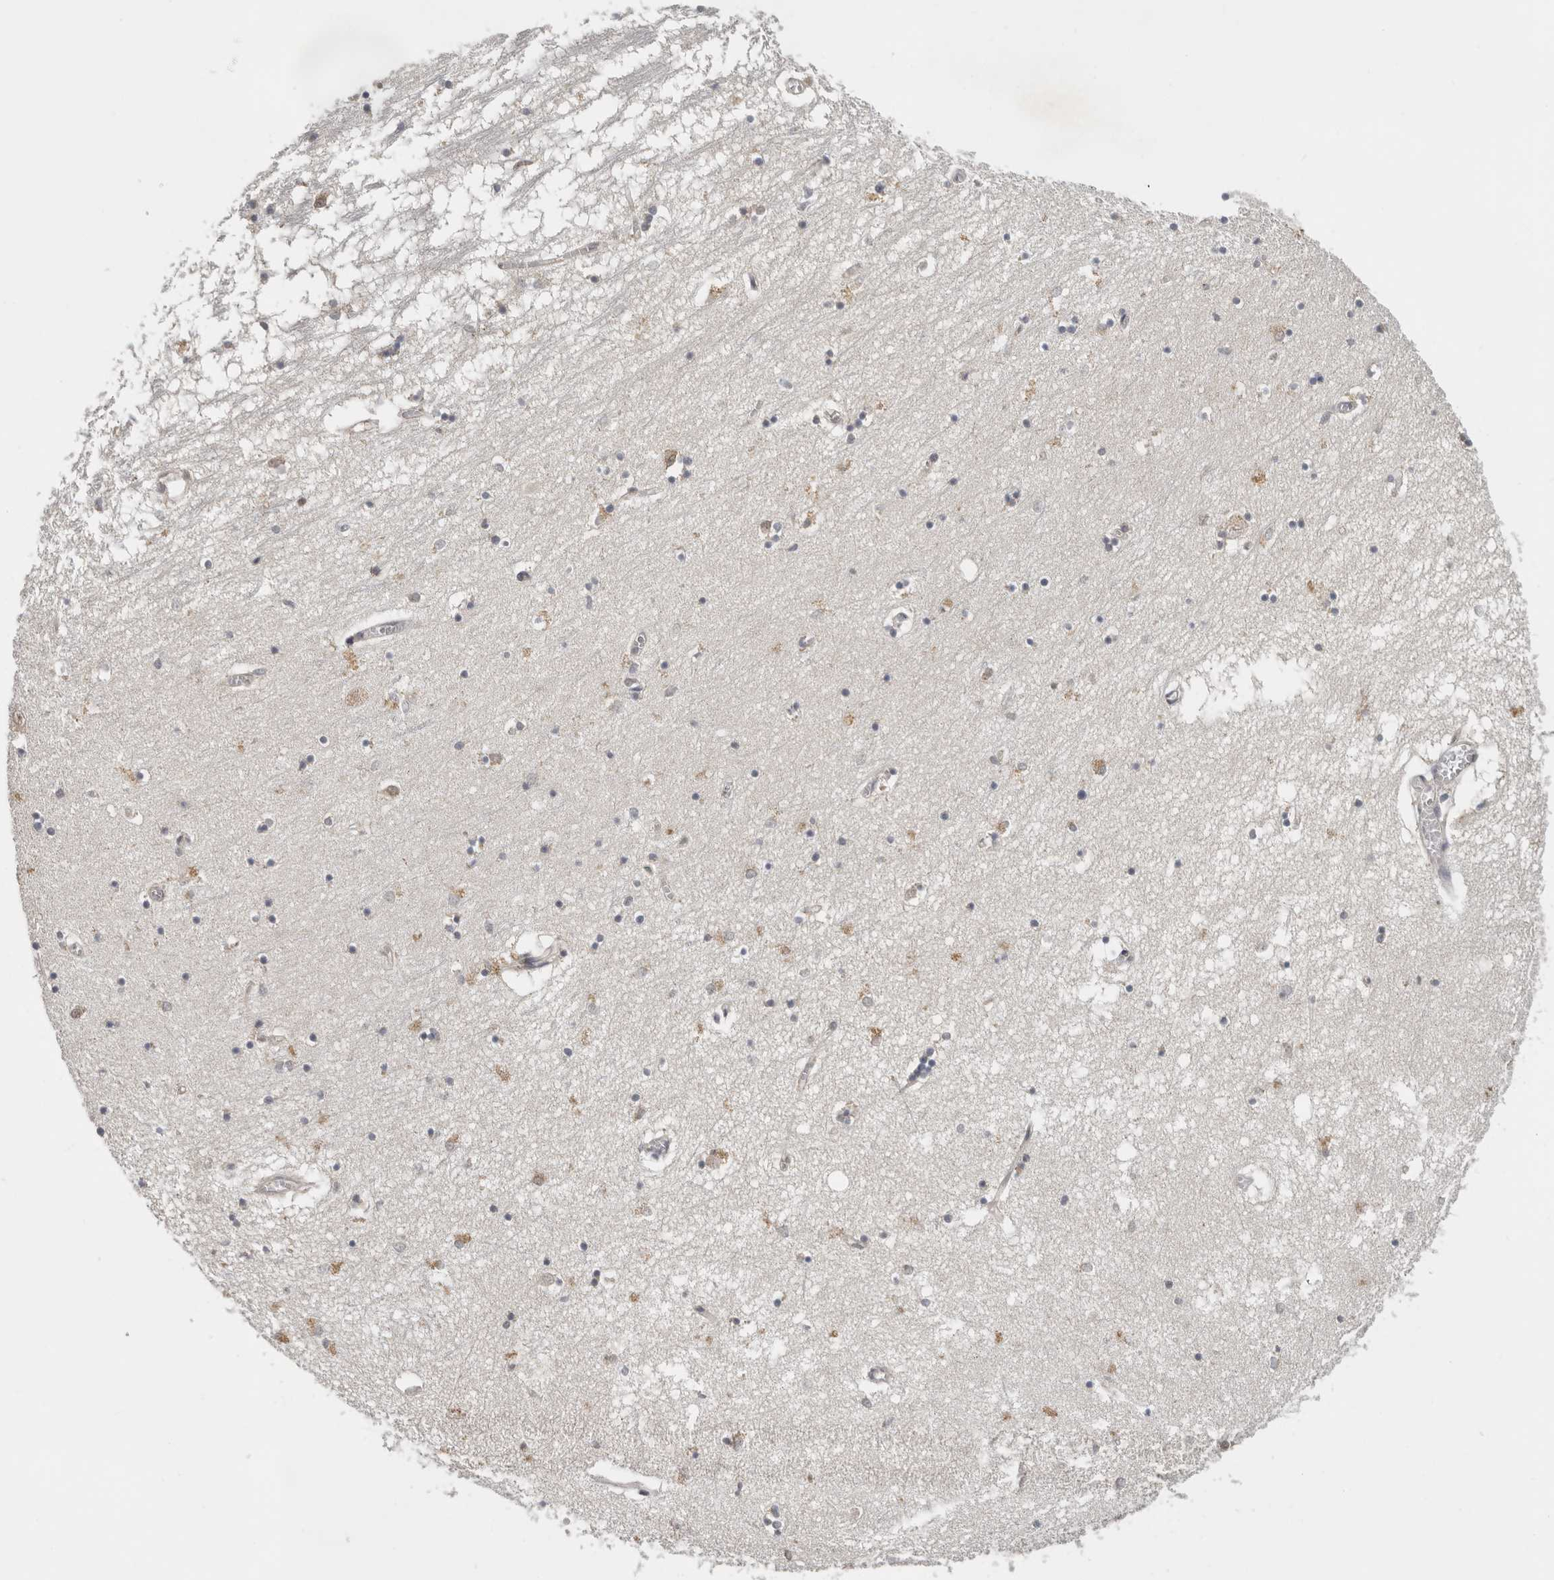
{"staining": {"intensity": "moderate", "quantity": "<25%", "location": "cytoplasmic/membranous"}, "tissue": "hippocampus", "cell_type": "Glial cells", "image_type": "normal", "snomed": [{"axis": "morphology", "description": "Normal tissue, NOS"}, {"axis": "topography", "description": "Hippocampus"}], "caption": "DAB (3,3'-diaminobenzidine) immunohistochemical staining of normal hippocampus demonstrates moderate cytoplasmic/membranous protein staining in approximately <25% of glial cells.", "gene": "PPP1R42", "patient": {"sex": "male", "age": 70}}